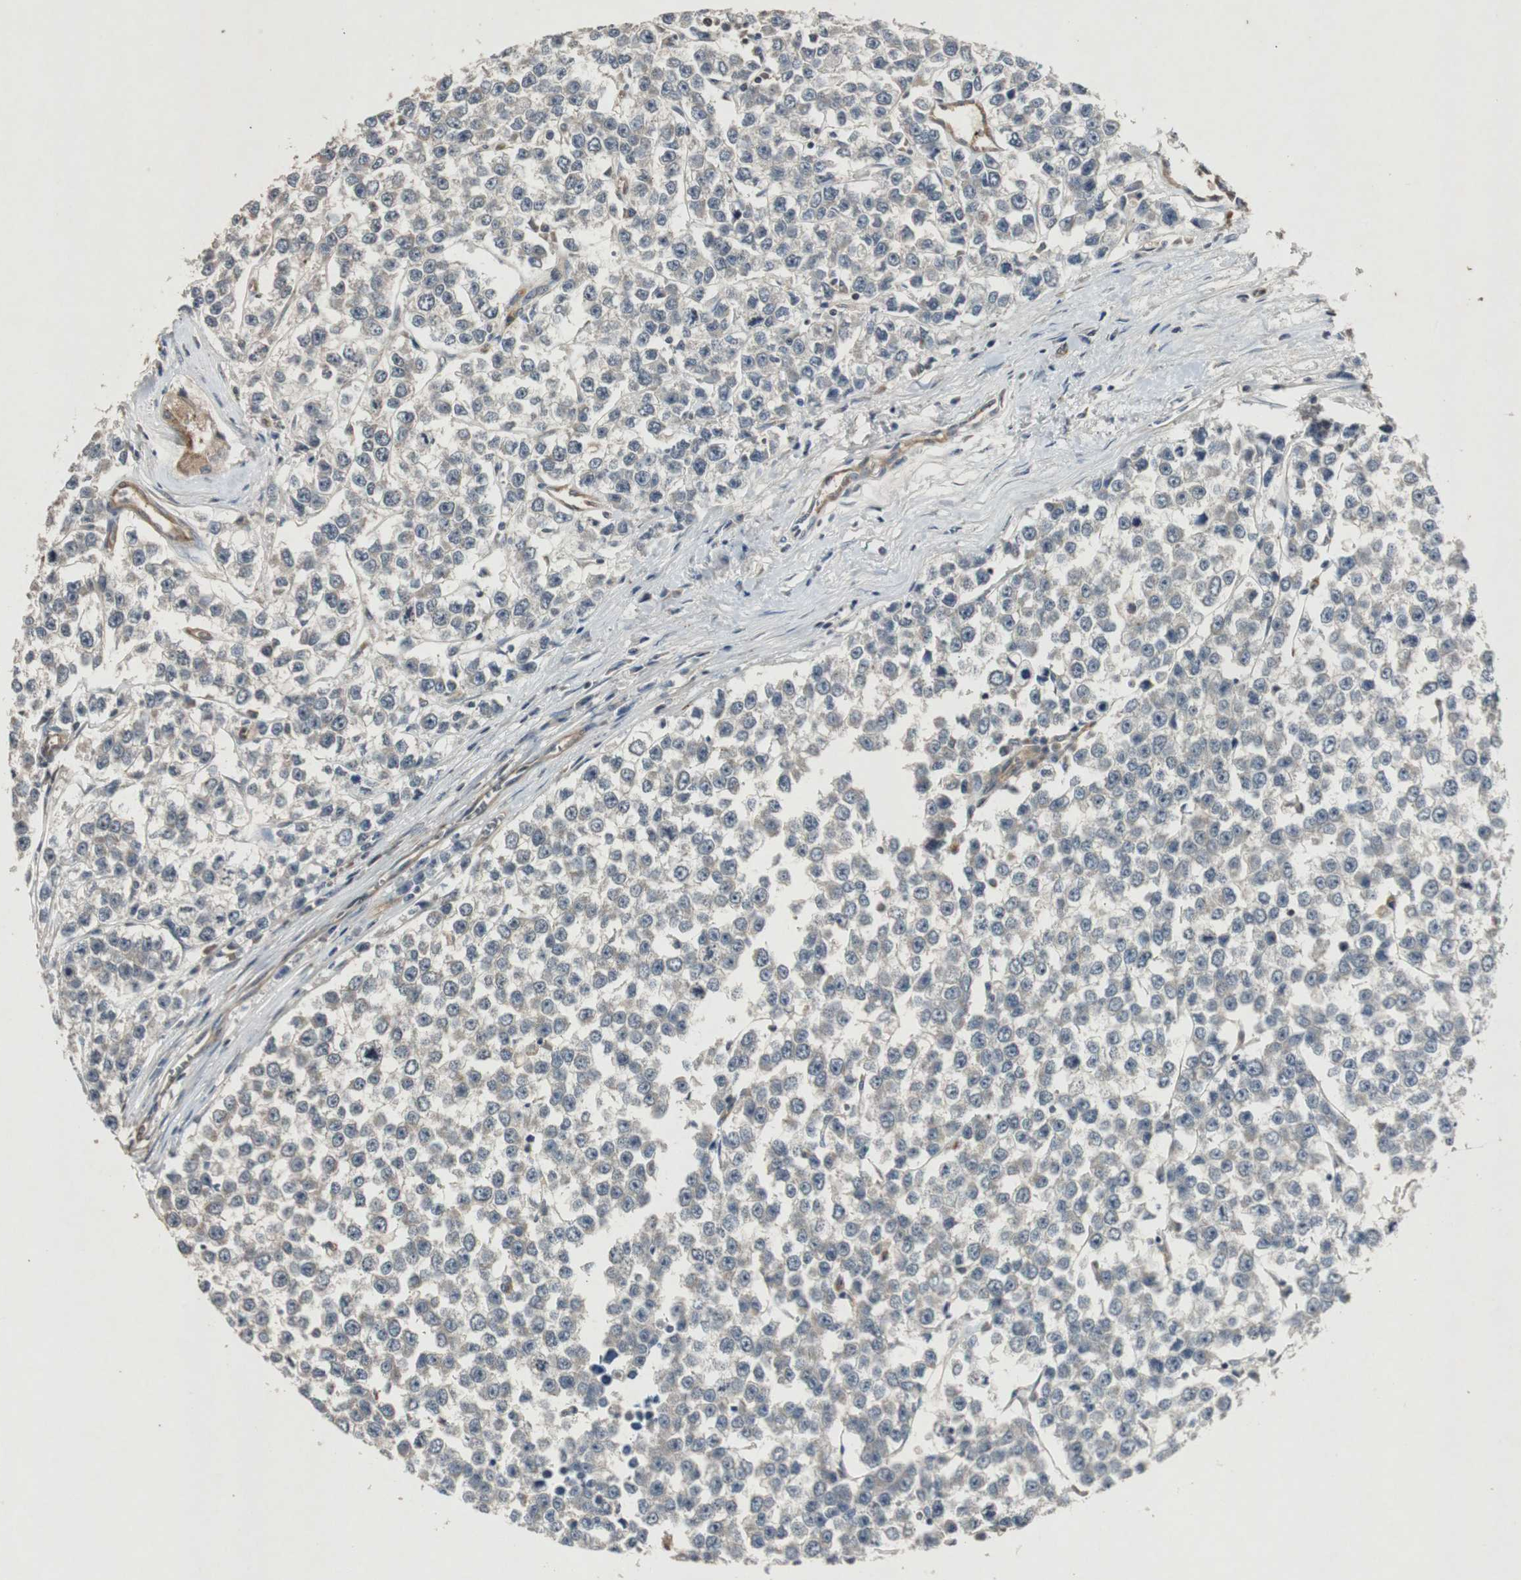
{"staining": {"intensity": "negative", "quantity": "none", "location": "none"}, "tissue": "testis cancer", "cell_type": "Tumor cells", "image_type": "cancer", "snomed": [{"axis": "morphology", "description": "Seminoma, NOS"}, {"axis": "morphology", "description": "Carcinoma, Embryonal, NOS"}, {"axis": "topography", "description": "Testis"}], "caption": "Tumor cells are negative for brown protein staining in testis cancer.", "gene": "SLIT2", "patient": {"sex": "male", "age": 52}}